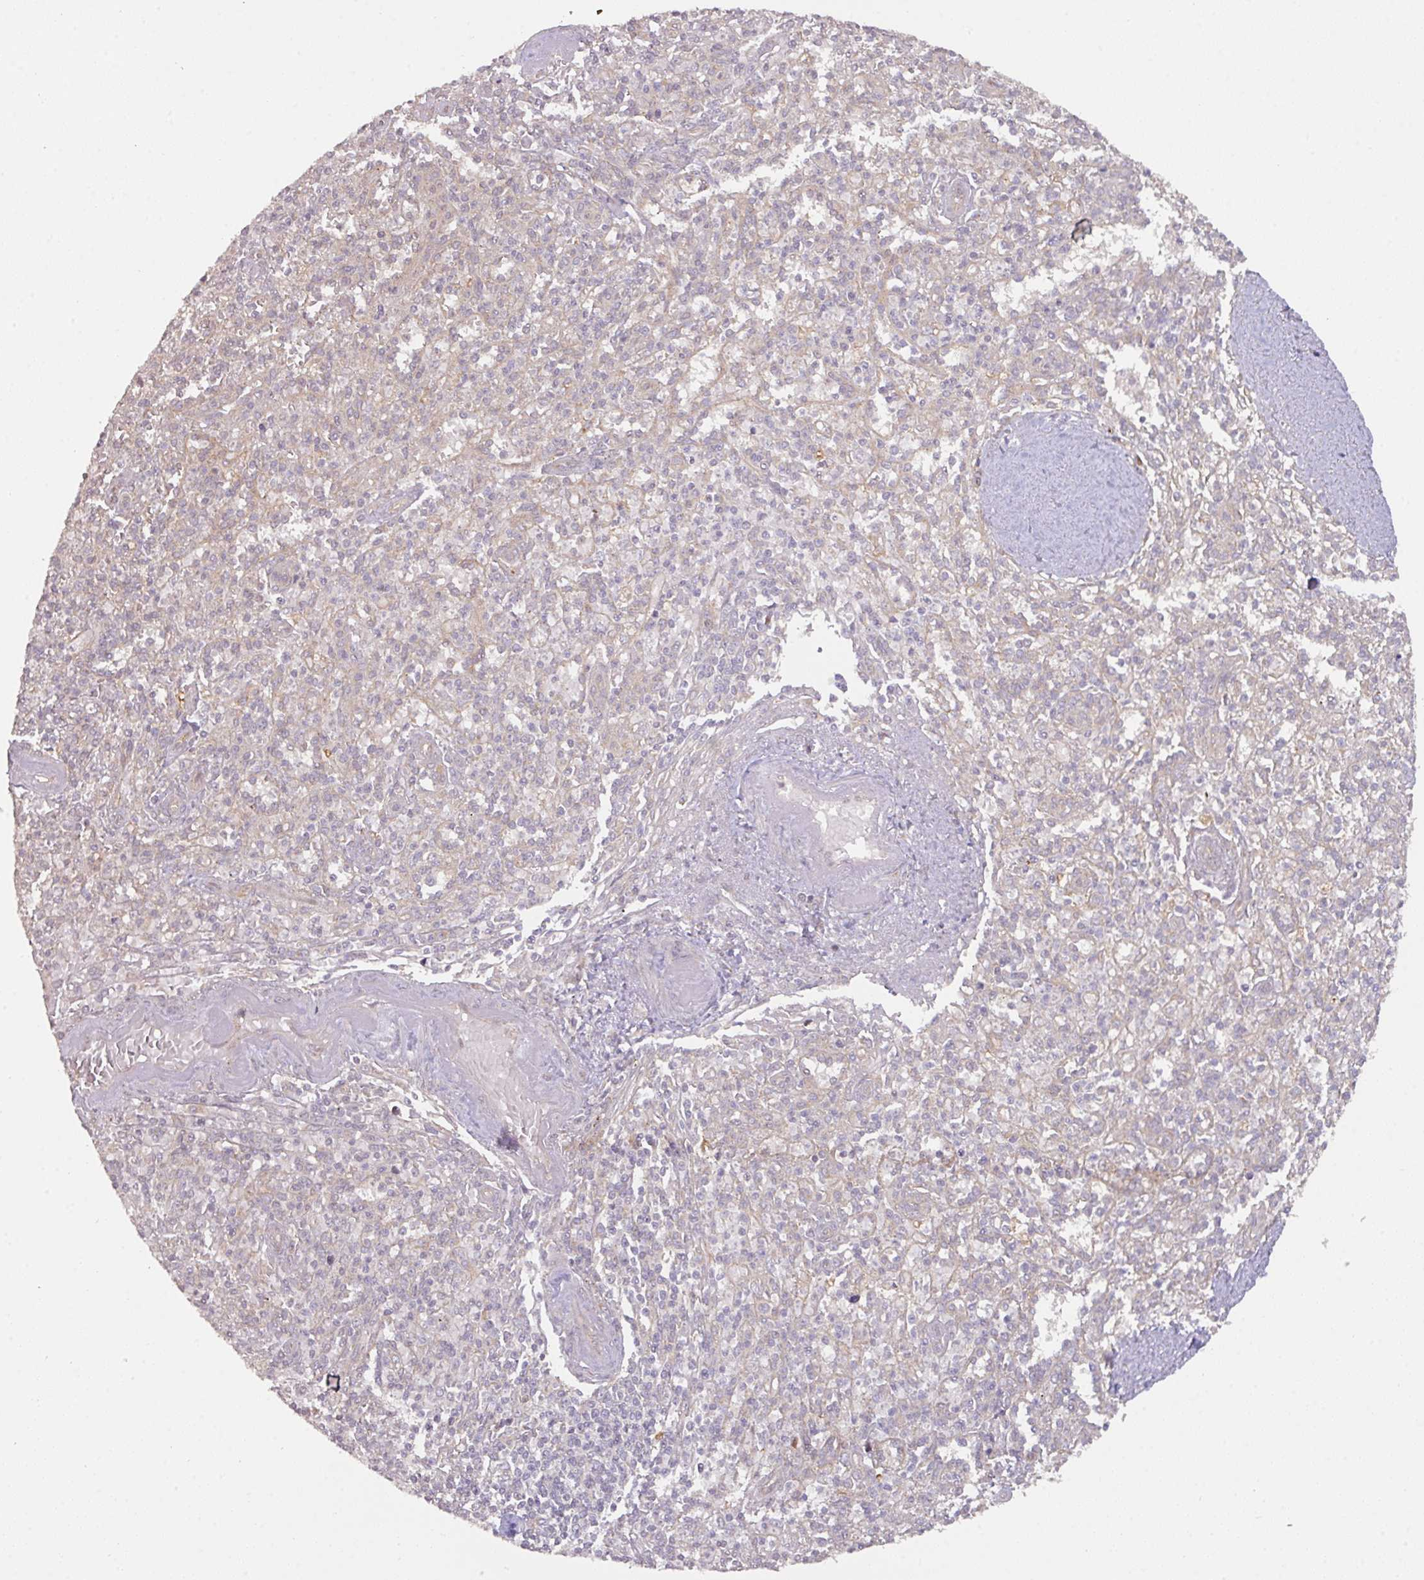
{"staining": {"intensity": "weak", "quantity": "25%-75%", "location": "cytoplasmic/membranous"}, "tissue": "spleen", "cell_type": "Cells in red pulp", "image_type": "normal", "snomed": [{"axis": "morphology", "description": "Normal tissue, NOS"}, {"axis": "topography", "description": "Spleen"}], "caption": "Protein analysis of benign spleen shows weak cytoplasmic/membranous positivity in approximately 25%-75% of cells in red pulp.", "gene": "CYFIP2", "patient": {"sex": "female", "age": 70}}